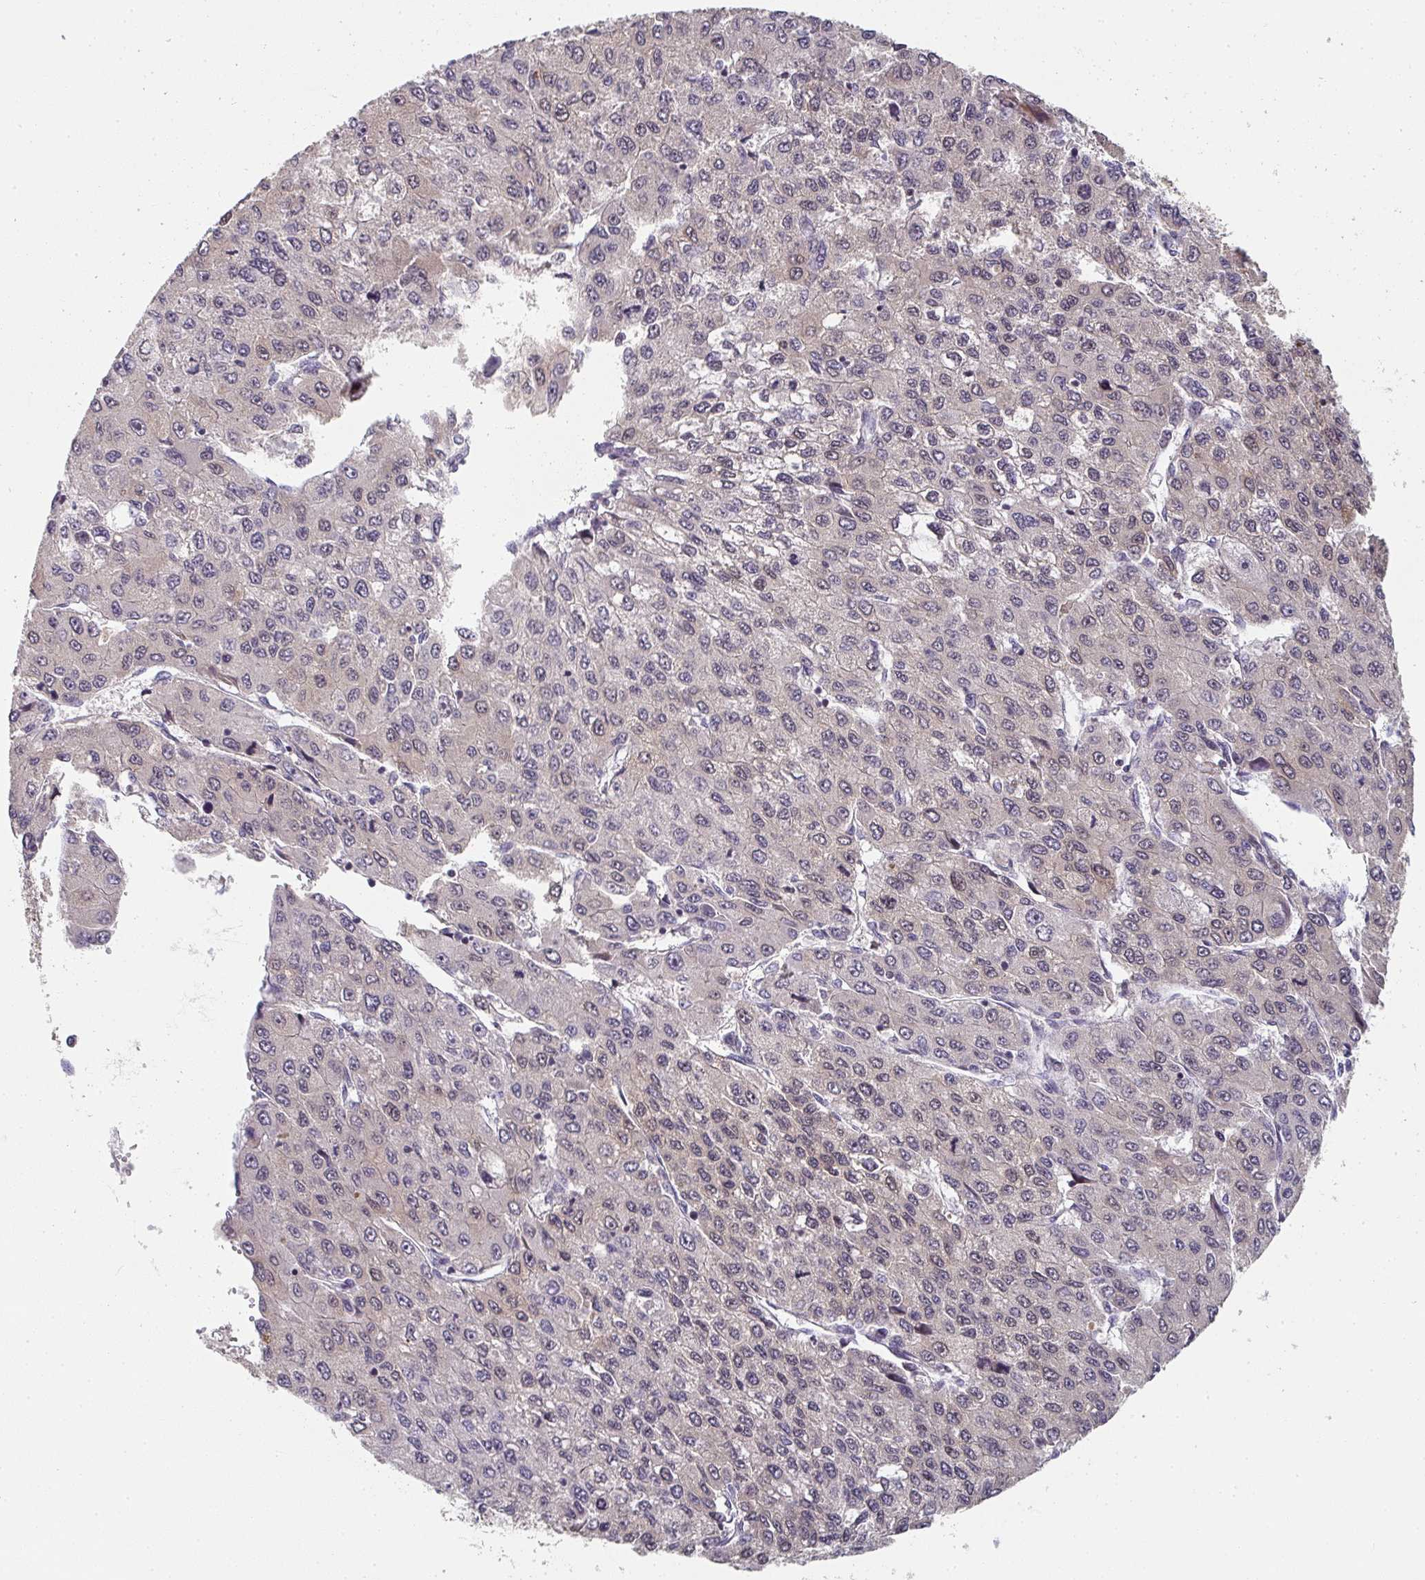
{"staining": {"intensity": "weak", "quantity": "25%-75%", "location": "cytoplasmic/membranous,nuclear"}, "tissue": "liver cancer", "cell_type": "Tumor cells", "image_type": "cancer", "snomed": [{"axis": "morphology", "description": "Carcinoma, Hepatocellular, NOS"}, {"axis": "topography", "description": "Liver"}], "caption": "Immunohistochemistry (DAB (3,3'-diaminobenzidine)) staining of human liver hepatocellular carcinoma displays weak cytoplasmic/membranous and nuclear protein positivity in approximately 25%-75% of tumor cells. (Stains: DAB (3,3'-diaminobenzidine) in brown, nuclei in blue, Microscopy: brightfield microscopy at high magnification).", "gene": "A1CF", "patient": {"sex": "female", "age": 66}}